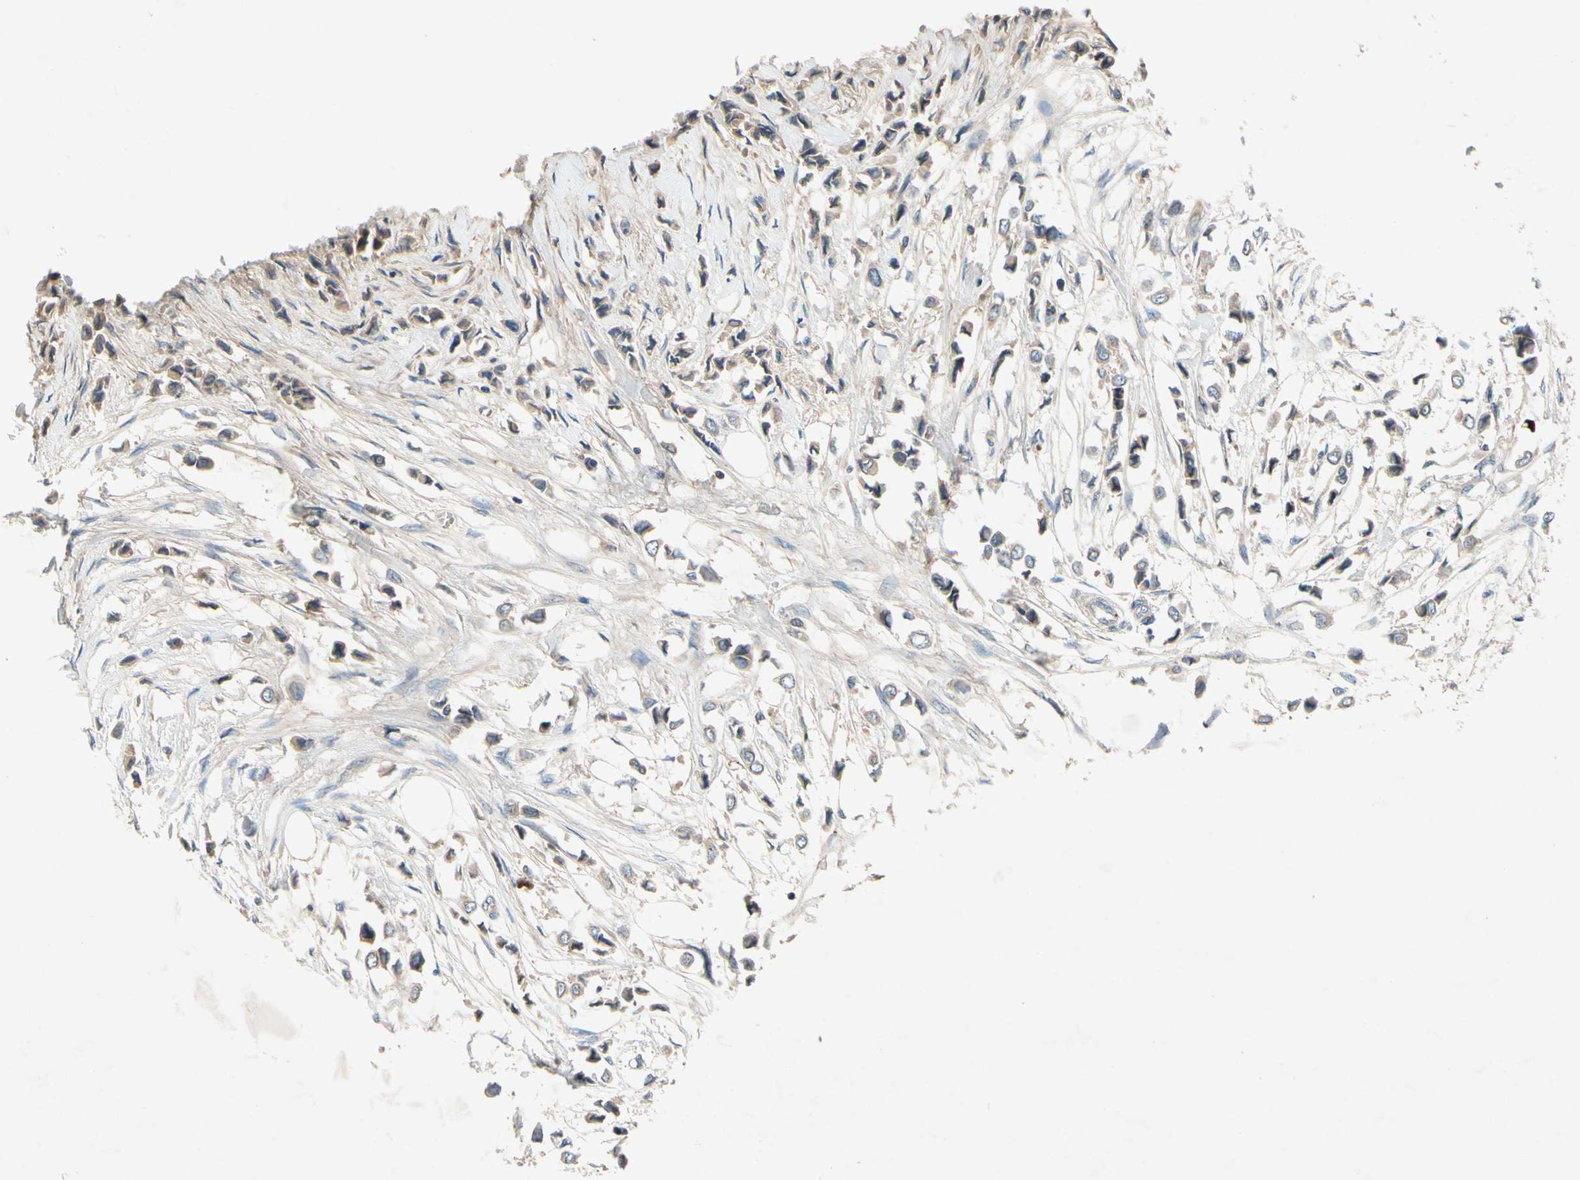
{"staining": {"intensity": "weak", "quantity": ">75%", "location": "cytoplasmic/membranous"}, "tissue": "breast cancer", "cell_type": "Tumor cells", "image_type": "cancer", "snomed": [{"axis": "morphology", "description": "Lobular carcinoma"}, {"axis": "topography", "description": "Breast"}], "caption": "Lobular carcinoma (breast) stained for a protein (brown) demonstrates weak cytoplasmic/membranous positive staining in approximately >75% of tumor cells.", "gene": "IL1RL1", "patient": {"sex": "female", "age": 51}}